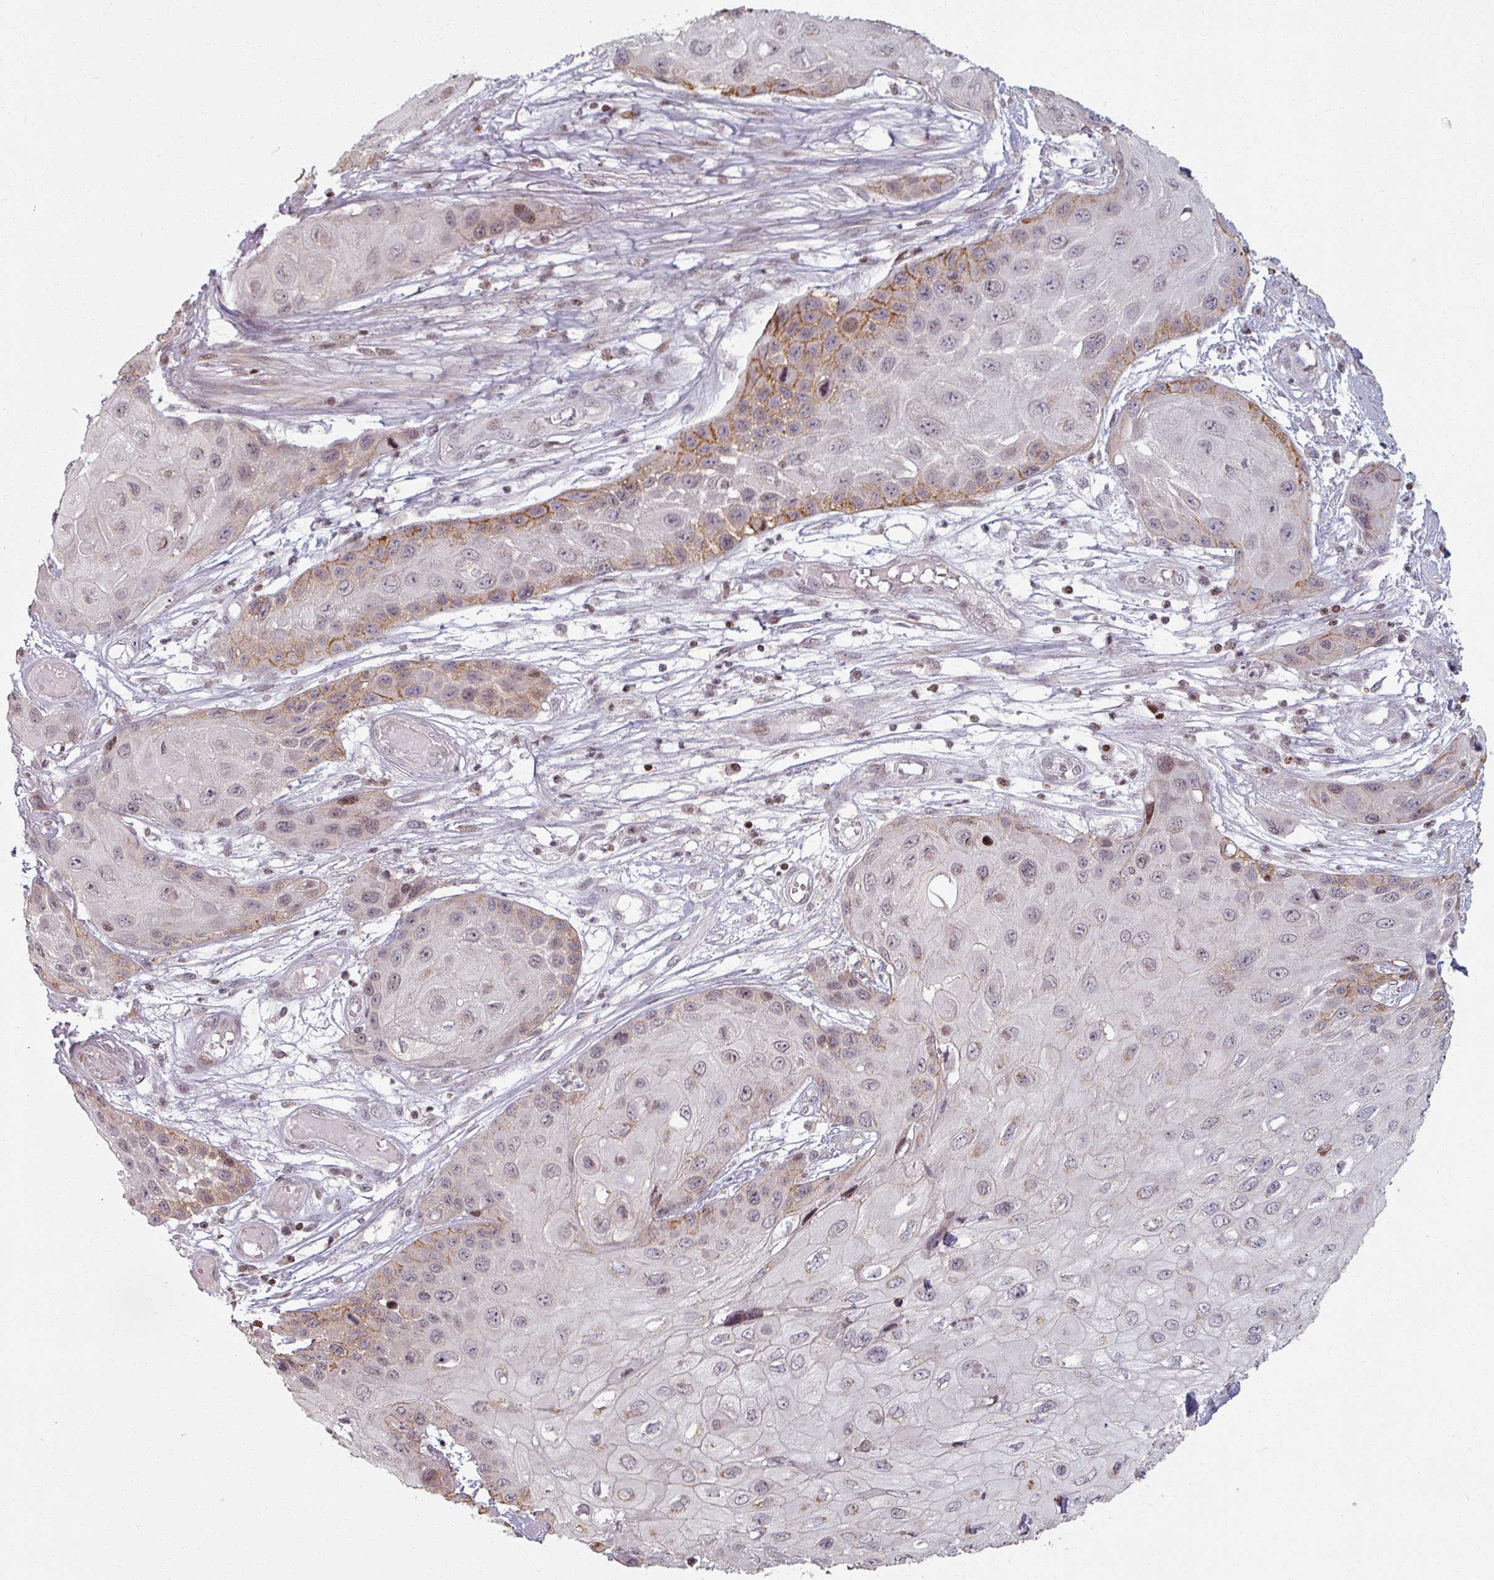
{"staining": {"intensity": "moderate", "quantity": "<25%", "location": "cytoplasmic/membranous,nuclear"}, "tissue": "skin cancer", "cell_type": "Tumor cells", "image_type": "cancer", "snomed": [{"axis": "morphology", "description": "Squamous cell carcinoma, NOS"}, {"axis": "topography", "description": "Skin"}, {"axis": "topography", "description": "Vulva"}], "caption": "Immunohistochemistry of skin cancer displays low levels of moderate cytoplasmic/membranous and nuclear positivity in approximately <25% of tumor cells.", "gene": "NCOR1", "patient": {"sex": "female", "age": 44}}